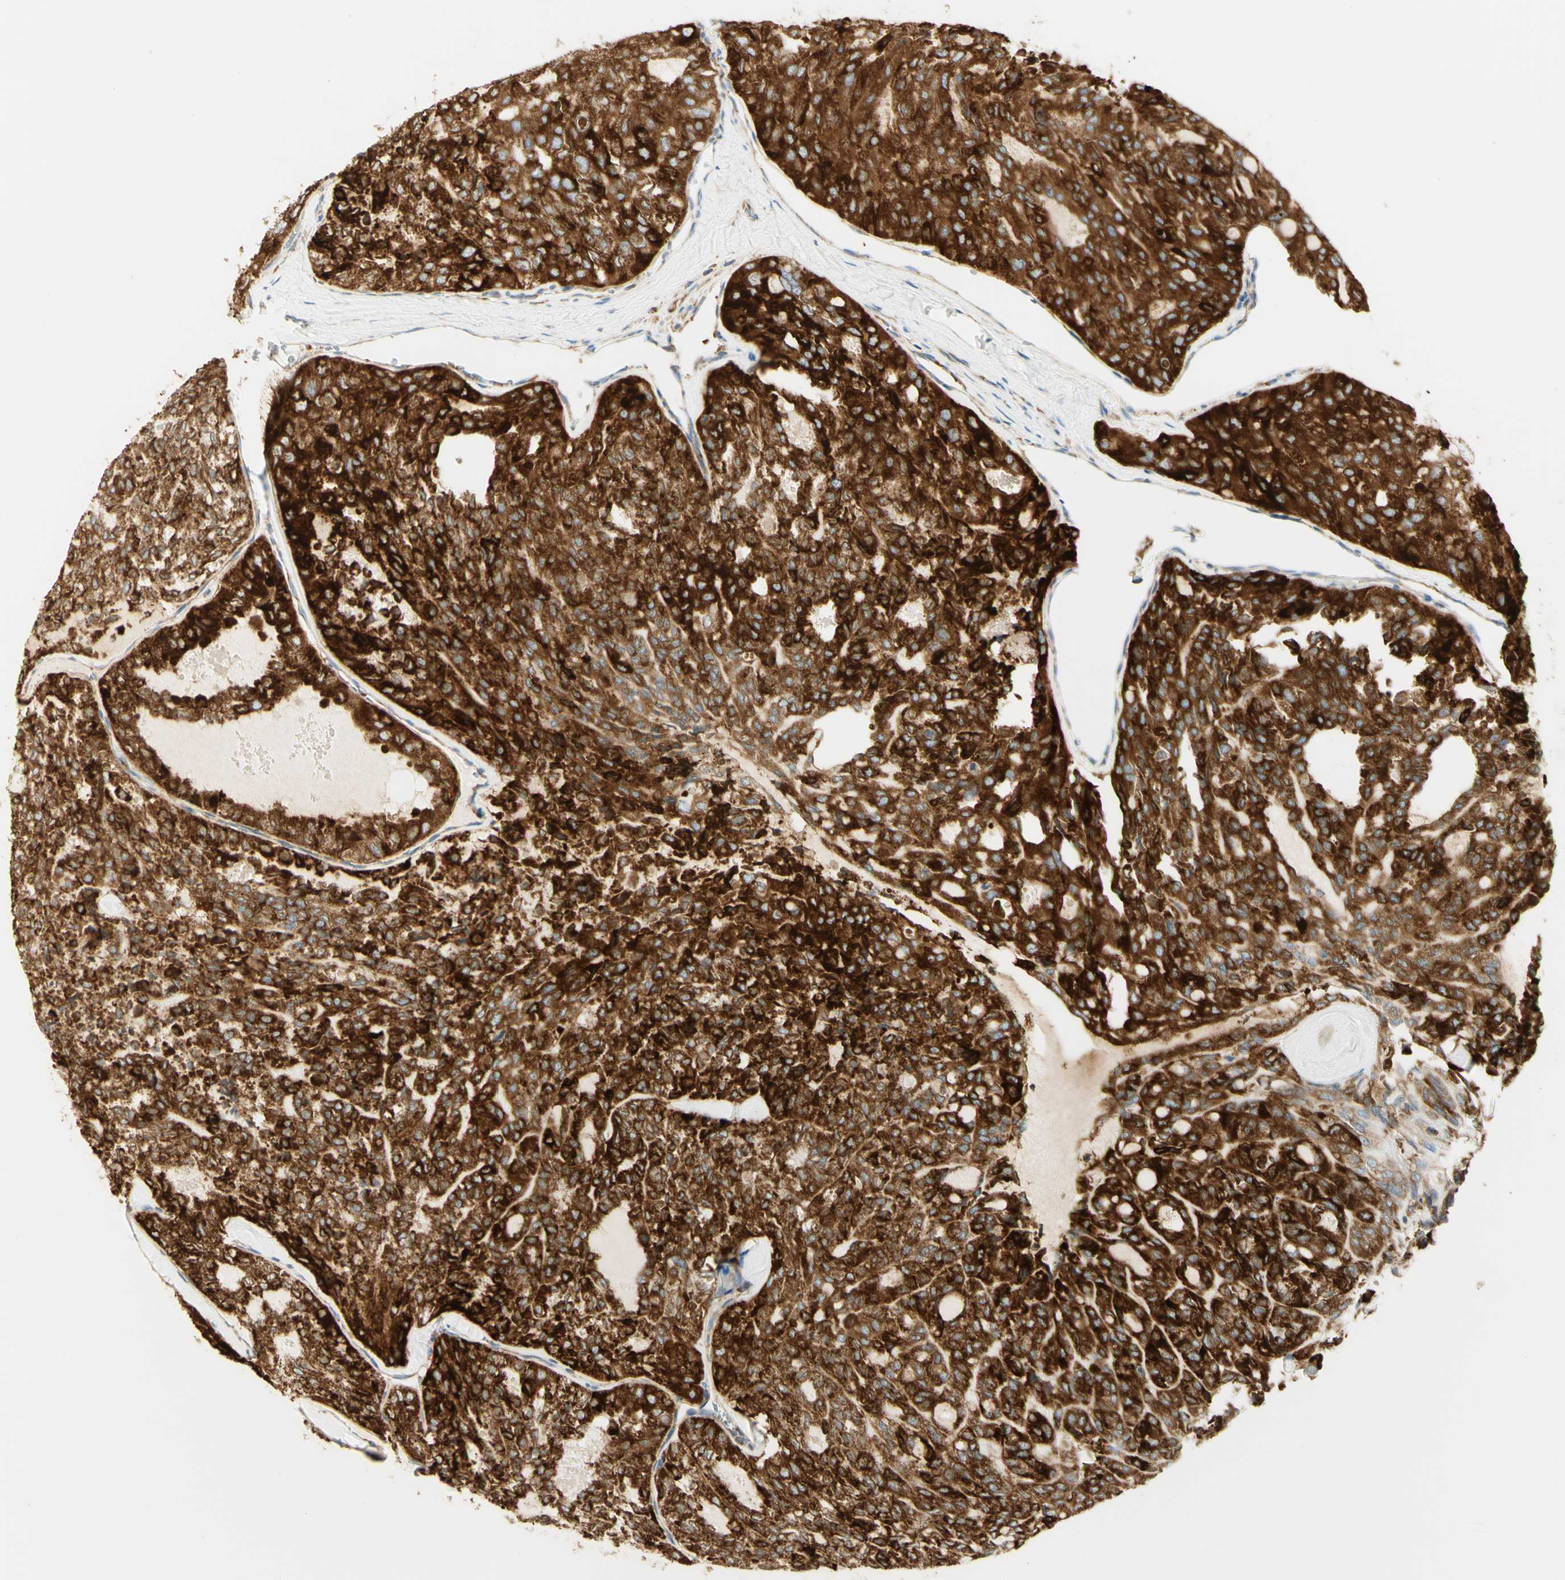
{"staining": {"intensity": "strong", "quantity": ">75%", "location": "cytoplasmic/membranous"}, "tissue": "thyroid cancer", "cell_type": "Tumor cells", "image_type": "cancer", "snomed": [{"axis": "morphology", "description": "Follicular adenoma carcinoma, NOS"}, {"axis": "topography", "description": "Thyroid gland"}], "caption": "The photomicrograph demonstrates immunohistochemical staining of thyroid cancer (follicular adenoma carcinoma). There is strong cytoplasmic/membranous staining is present in about >75% of tumor cells. The staining is performed using DAB (3,3'-diaminobenzidine) brown chromogen to label protein expression. The nuclei are counter-stained blue using hematoxylin.", "gene": "MANF", "patient": {"sex": "male", "age": 75}}